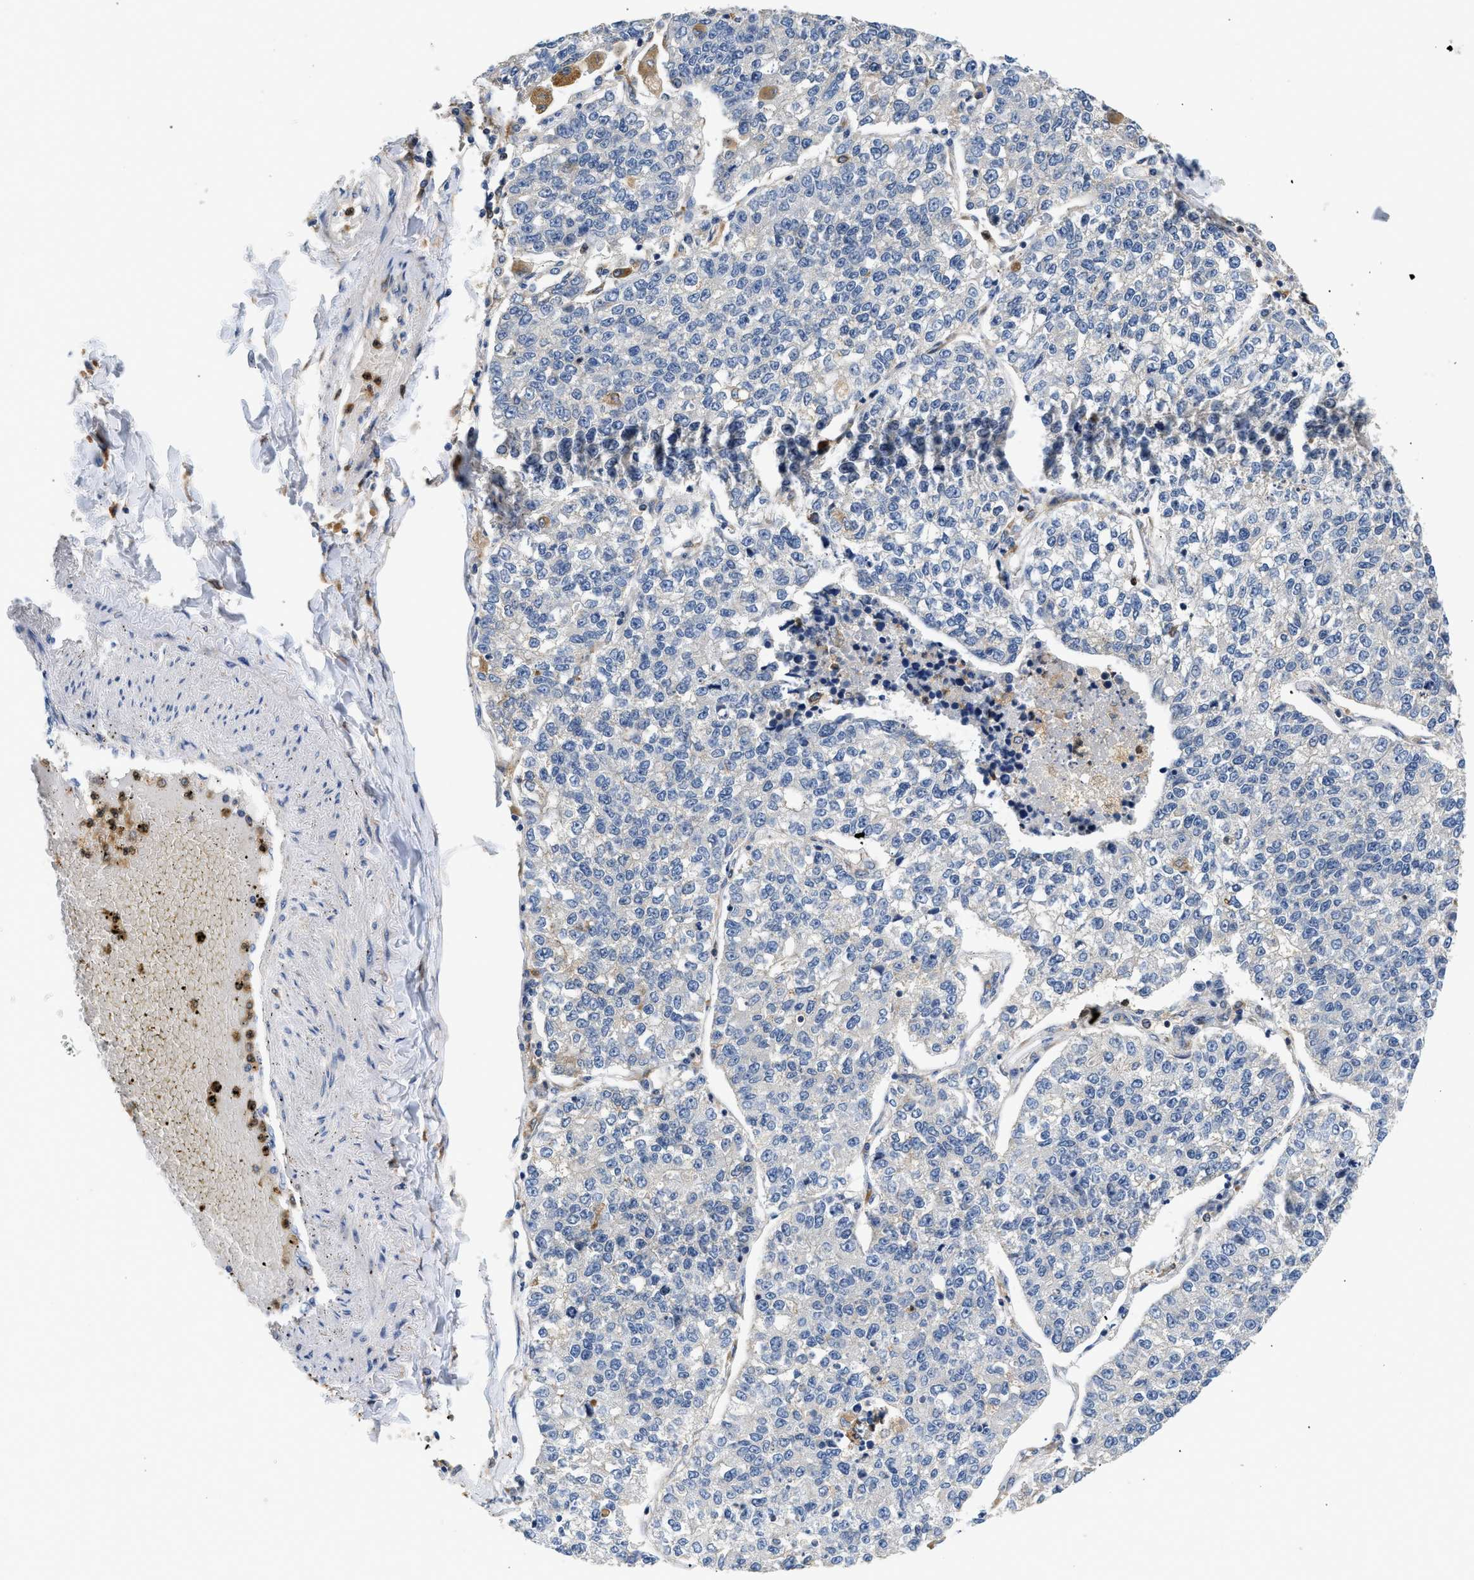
{"staining": {"intensity": "negative", "quantity": "none", "location": "none"}, "tissue": "lung cancer", "cell_type": "Tumor cells", "image_type": "cancer", "snomed": [{"axis": "morphology", "description": "Adenocarcinoma, NOS"}, {"axis": "topography", "description": "Lung"}], "caption": "Human lung cancer stained for a protein using IHC demonstrates no positivity in tumor cells.", "gene": "RAB31", "patient": {"sex": "male", "age": 49}}